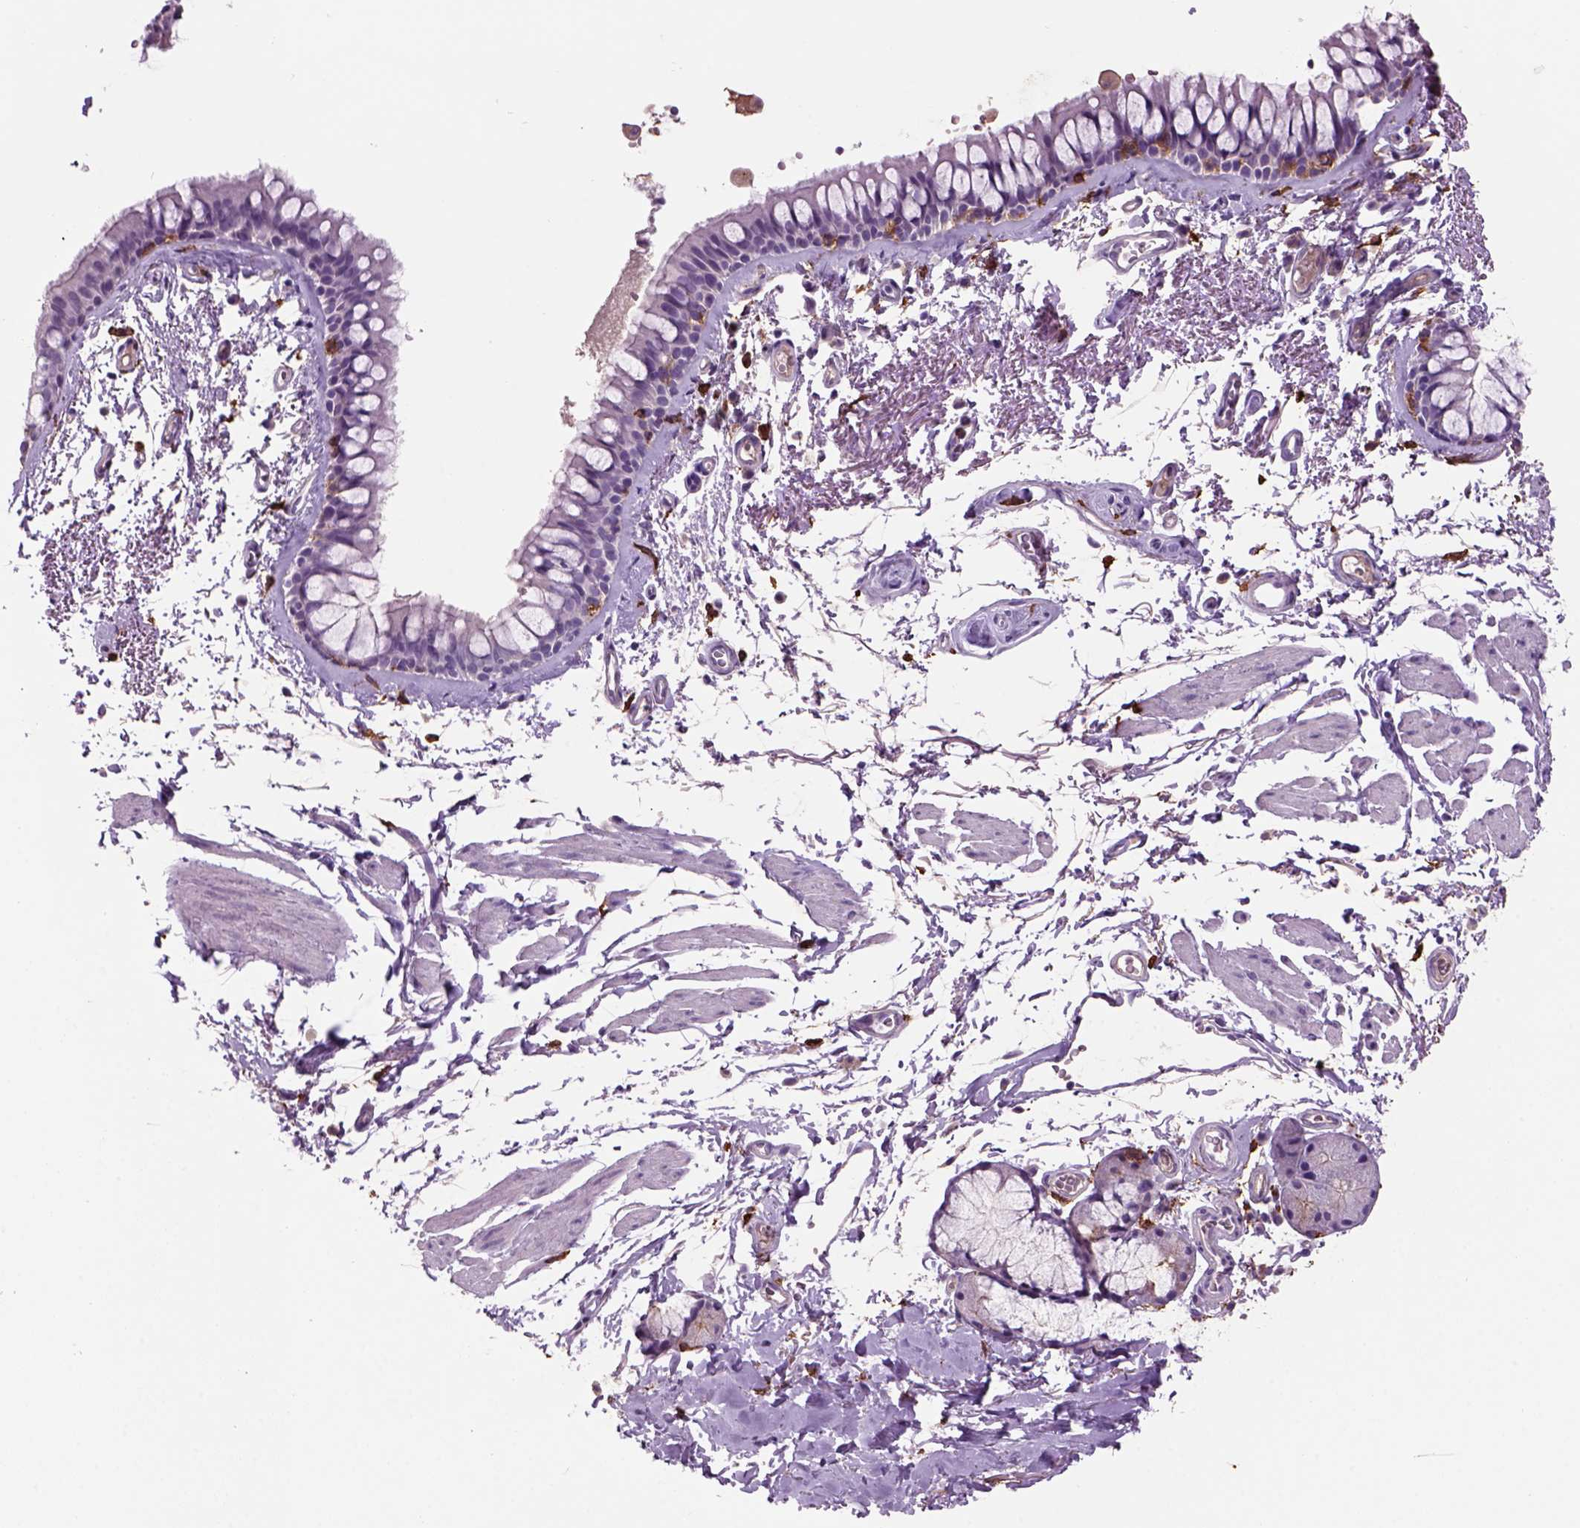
{"staining": {"intensity": "negative", "quantity": "none", "location": "none"}, "tissue": "bronchus", "cell_type": "Respiratory epithelial cells", "image_type": "normal", "snomed": [{"axis": "morphology", "description": "Normal tissue, NOS"}, {"axis": "topography", "description": "Cartilage tissue"}, {"axis": "topography", "description": "Bronchus"}], "caption": "An immunohistochemistry histopathology image of benign bronchus is shown. There is no staining in respiratory epithelial cells of bronchus.", "gene": "CD14", "patient": {"sex": "female", "age": 79}}